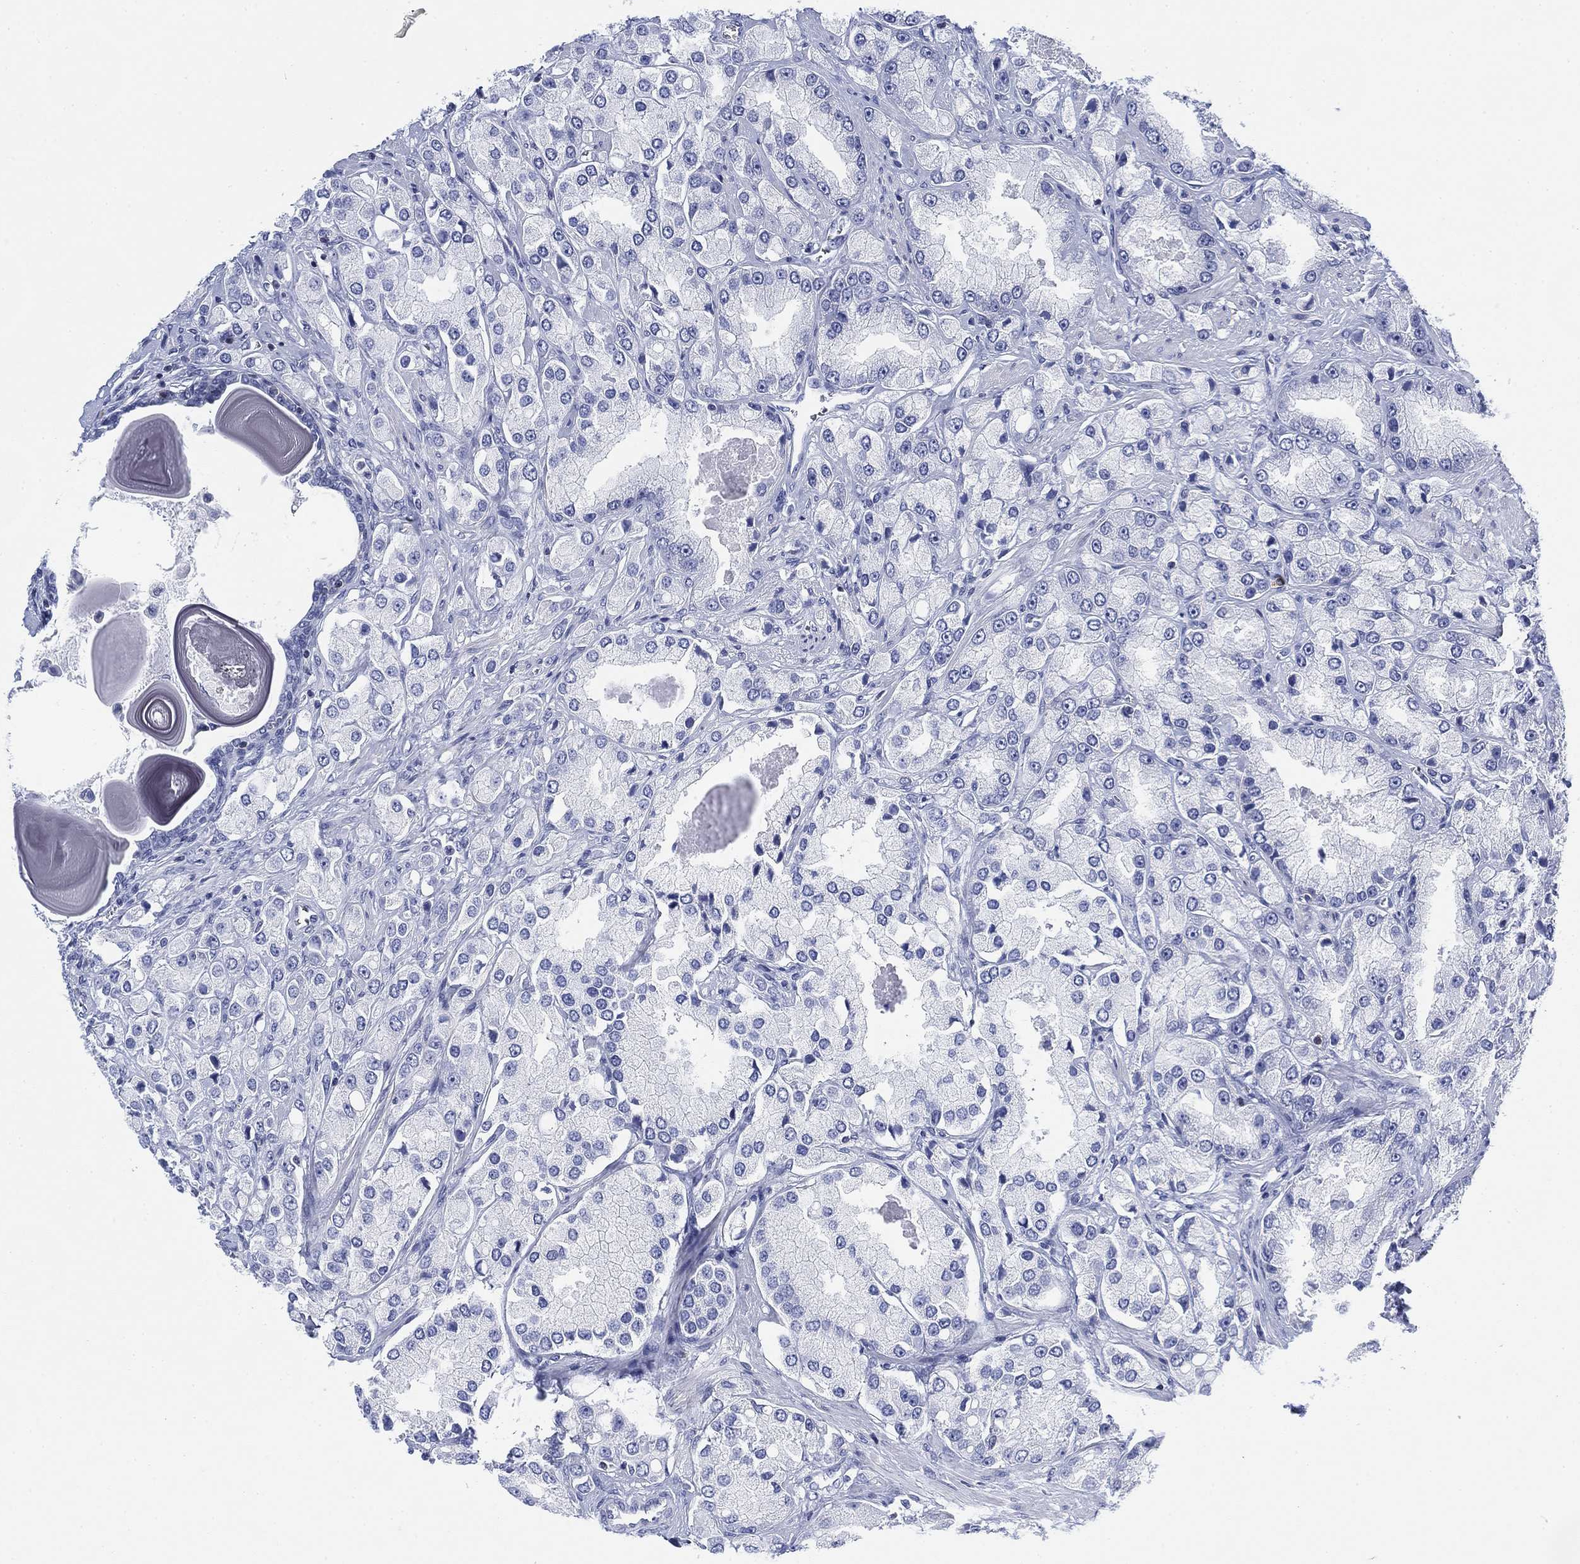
{"staining": {"intensity": "negative", "quantity": "none", "location": "none"}, "tissue": "prostate cancer", "cell_type": "Tumor cells", "image_type": "cancer", "snomed": [{"axis": "morphology", "description": "Adenocarcinoma, NOS"}, {"axis": "topography", "description": "Prostate and seminal vesicle, NOS"}, {"axis": "topography", "description": "Prostate"}], "caption": "High power microscopy micrograph of an immunohistochemistry (IHC) photomicrograph of prostate adenocarcinoma, revealing no significant staining in tumor cells. Nuclei are stained in blue.", "gene": "FYB1", "patient": {"sex": "male", "age": 64}}